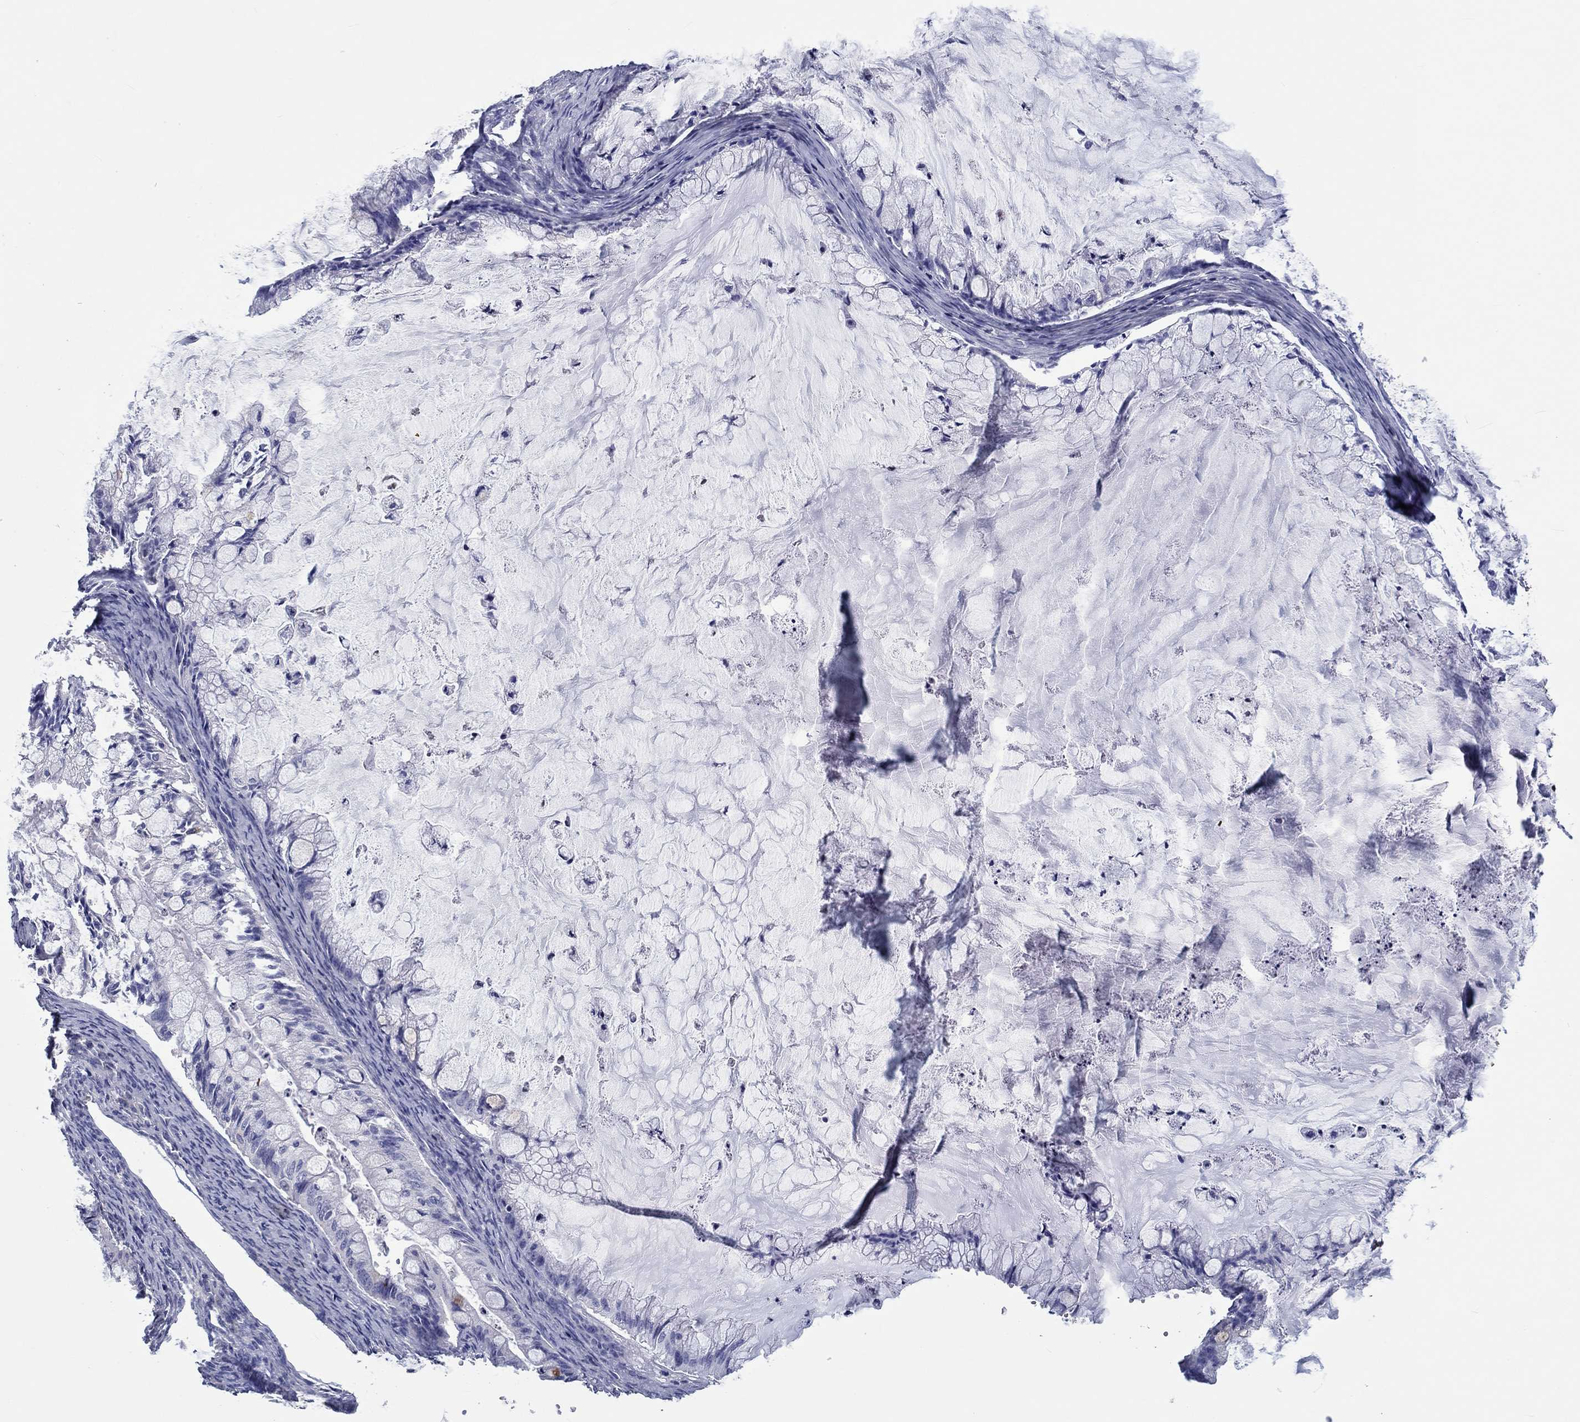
{"staining": {"intensity": "negative", "quantity": "none", "location": "none"}, "tissue": "ovarian cancer", "cell_type": "Tumor cells", "image_type": "cancer", "snomed": [{"axis": "morphology", "description": "Cystadenocarcinoma, mucinous, NOS"}, {"axis": "topography", "description": "Ovary"}], "caption": "This is an immunohistochemistry image of ovarian mucinous cystadenocarcinoma. There is no positivity in tumor cells.", "gene": "TGFBI", "patient": {"sex": "female", "age": 57}}